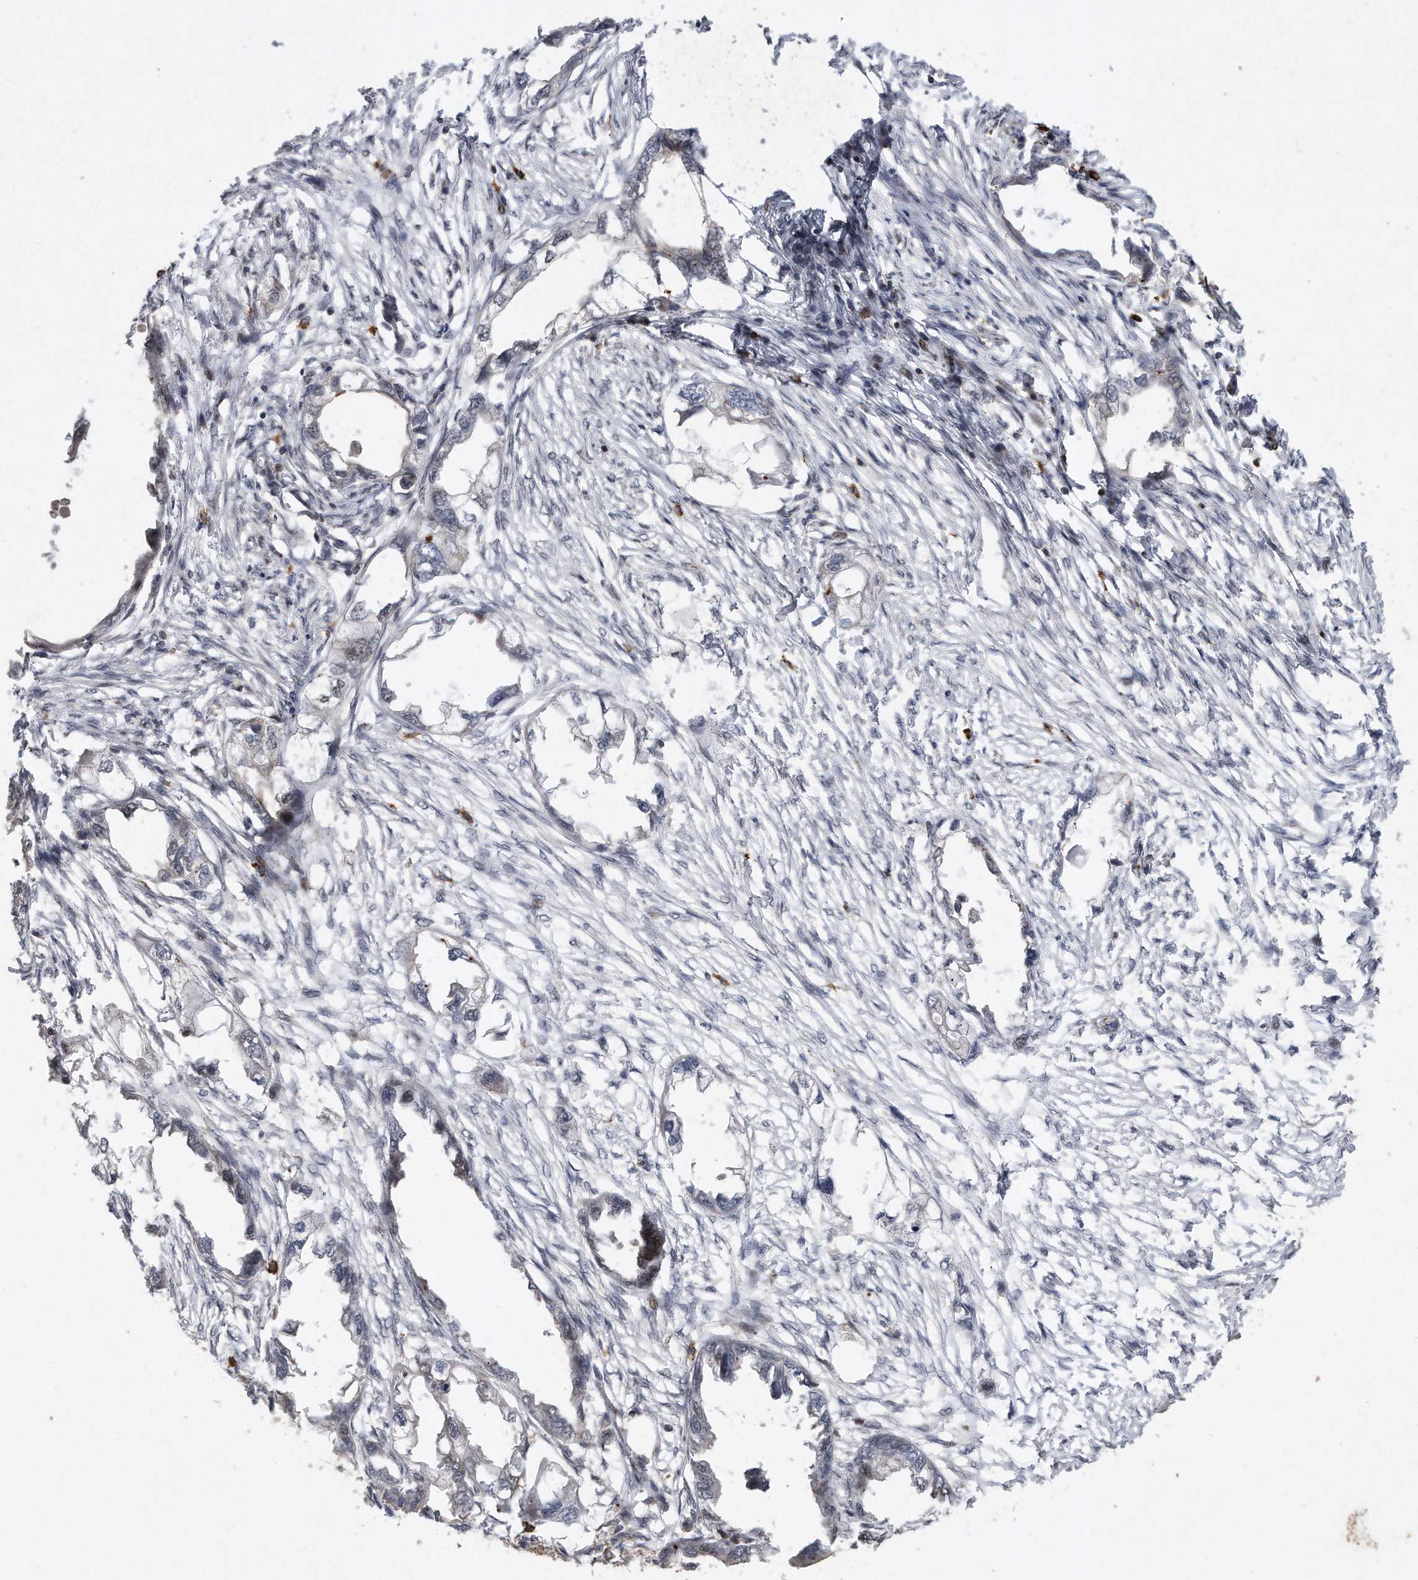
{"staining": {"intensity": "negative", "quantity": "none", "location": "none"}, "tissue": "endometrial cancer", "cell_type": "Tumor cells", "image_type": "cancer", "snomed": [{"axis": "morphology", "description": "Adenocarcinoma, NOS"}, {"axis": "morphology", "description": "Adenocarcinoma, metastatic, NOS"}, {"axis": "topography", "description": "Adipose tissue"}, {"axis": "topography", "description": "Endometrium"}], "caption": "Immunohistochemistry (IHC) micrograph of neoplastic tissue: adenocarcinoma (endometrial) stained with DAB (3,3'-diaminobenzidine) exhibits no significant protein positivity in tumor cells. (DAB immunohistochemistry (IHC), high magnification).", "gene": "PGBD2", "patient": {"sex": "female", "age": 67}}